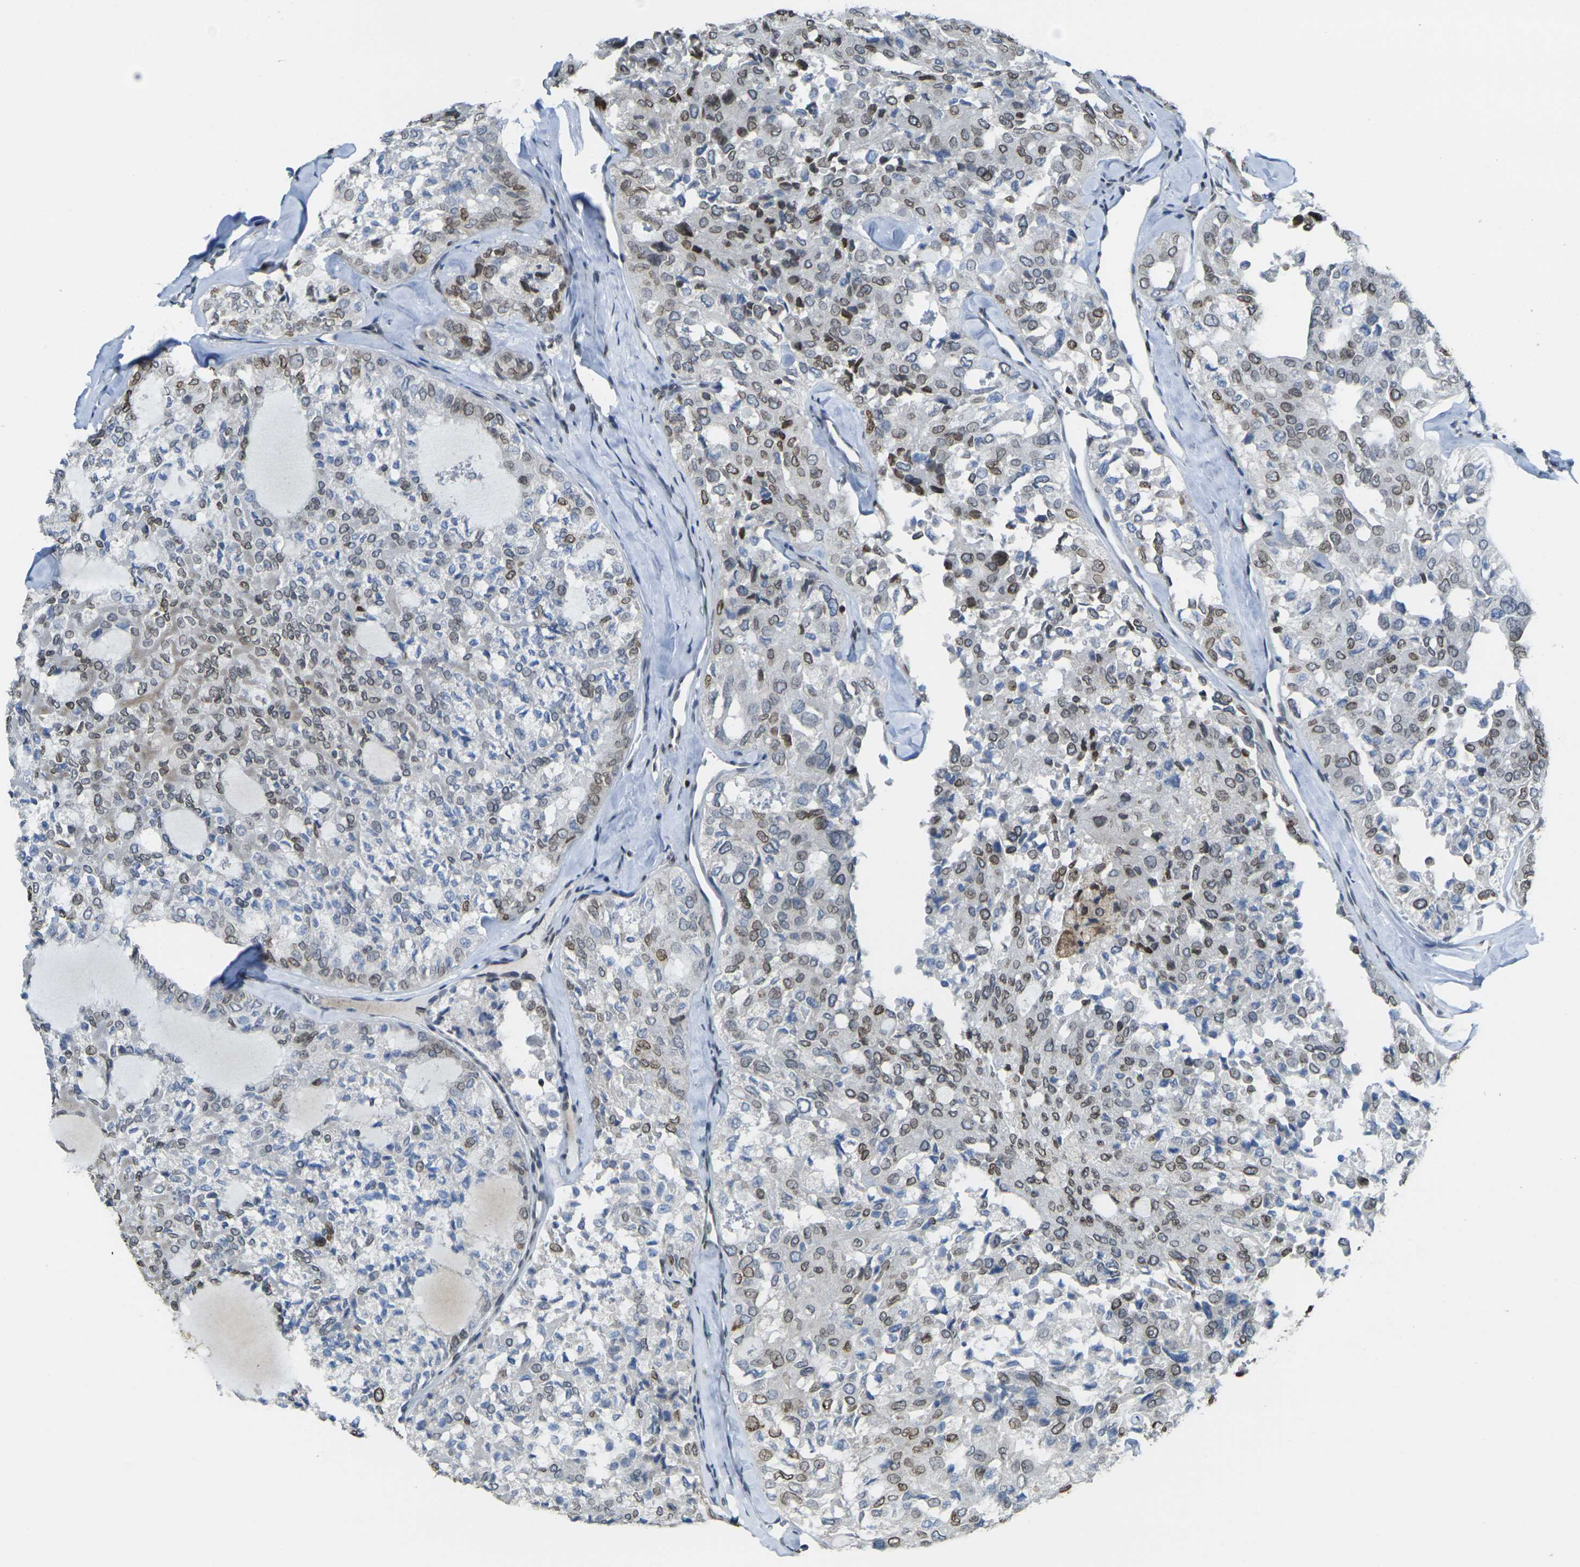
{"staining": {"intensity": "moderate", "quantity": "25%-75%", "location": "cytoplasmic/membranous,nuclear"}, "tissue": "thyroid cancer", "cell_type": "Tumor cells", "image_type": "cancer", "snomed": [{"axis": "morphology", "description": "Follicular adenoma carcinoma, NOS"}, {"axis": "topography", "description": "Thyroid gland"}], "caption": "Brown immunohistochemical staining in thyroid cancer (follicular adenoma carcinoma) displays moderate cytoplasmic/membranous and nuclear expression in approximately 25%-75% of tumor cells. (Brightfield microscopy of DAB IHC at high magnification).", "gene": "BRDT", "patient": {"sex": "male", "age": 75}}